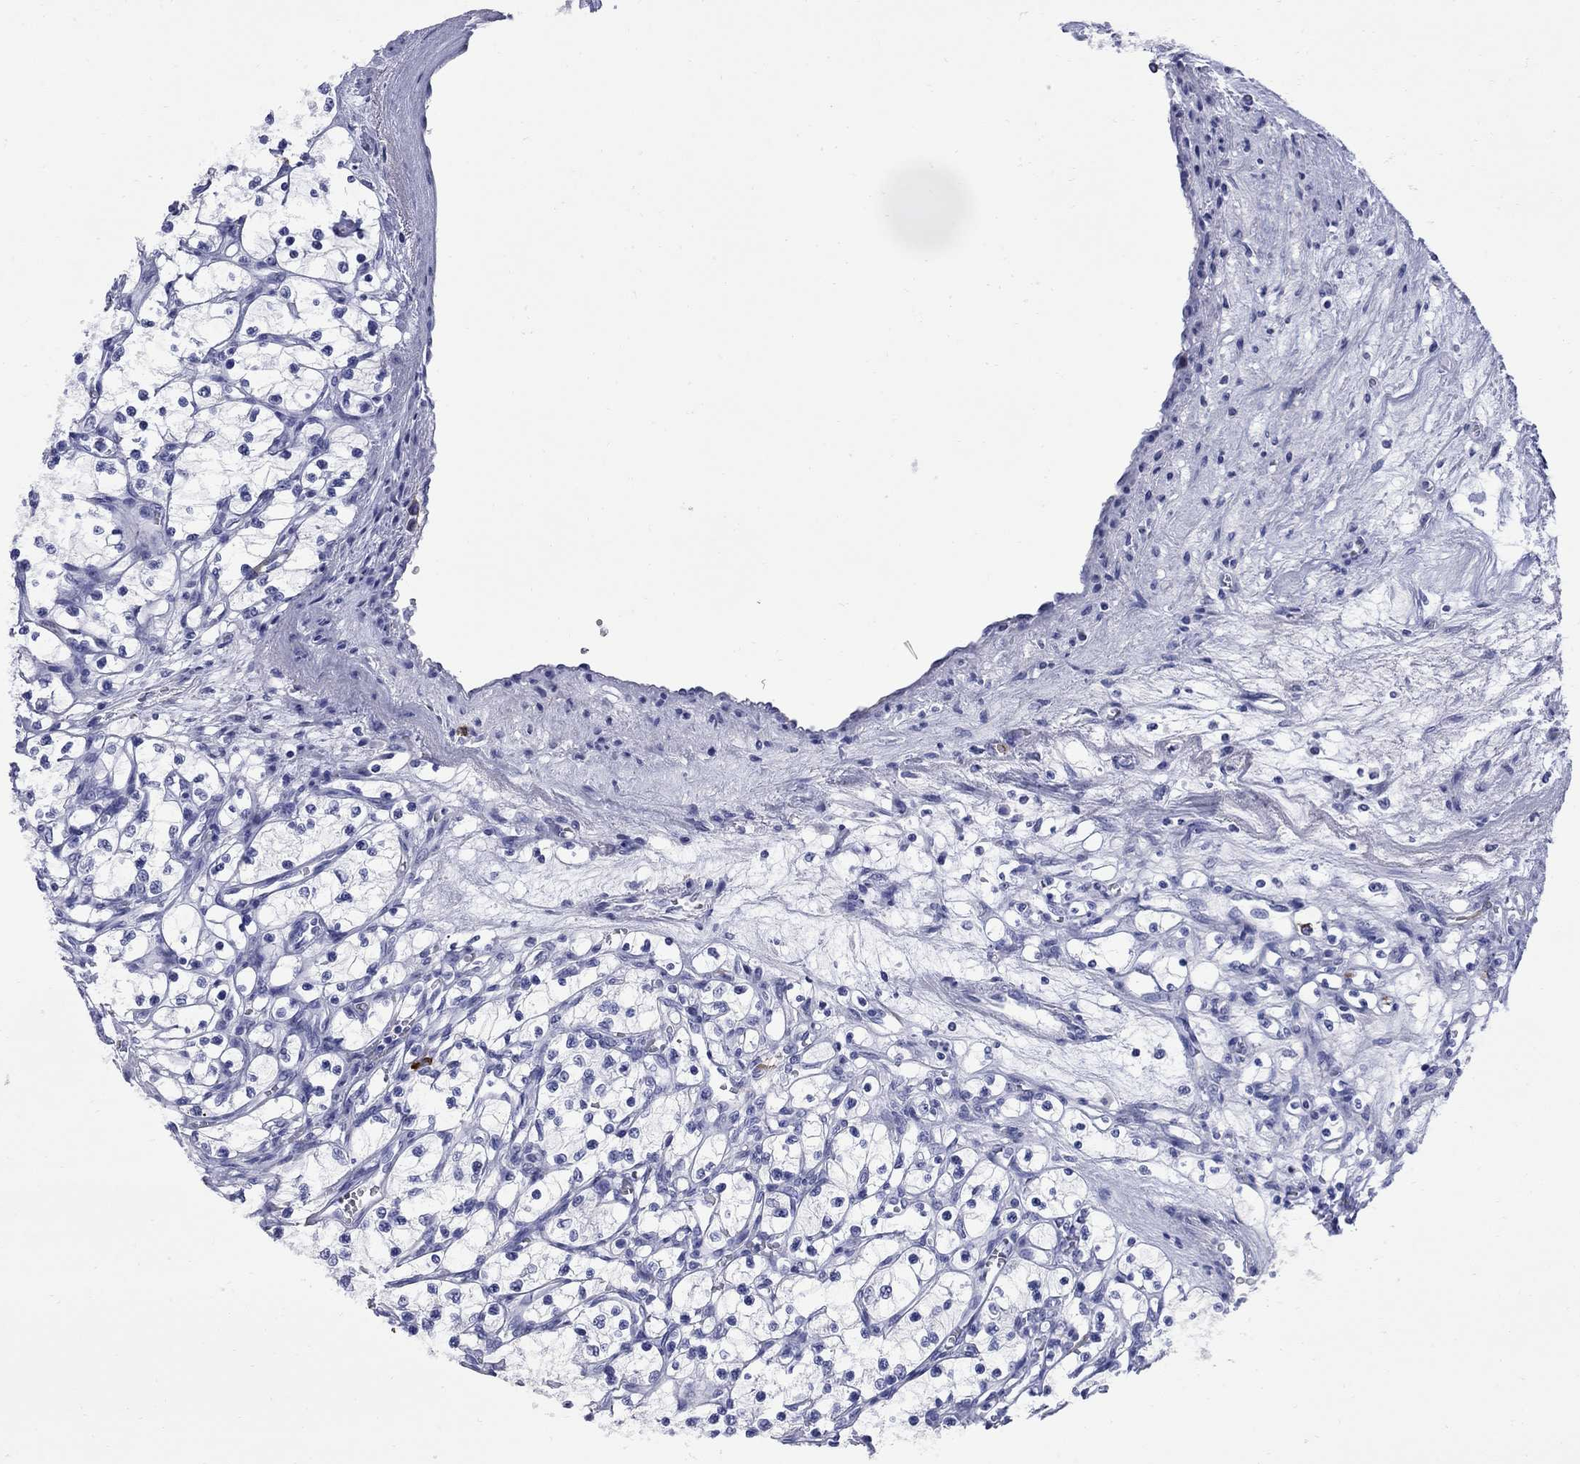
{"staining": {"intensity": "negative", "quantity": "none", "location": "none"}, "tissue": "renal cancer", "cell_type": "Tumor cells", "image_type": "cancer", "snomed": [{"axis": "morphology", "description": "Adenocarcinoma, NOS"}, {"axis": "topography", "description": "Kidney"}], "caption": "Tumor cells are negative for protein expression in human adenocarcinoma (renal). Nuclei are stained in blue.", "gene": "TACC3", "patient": {"sex": "female", "age": 69}}